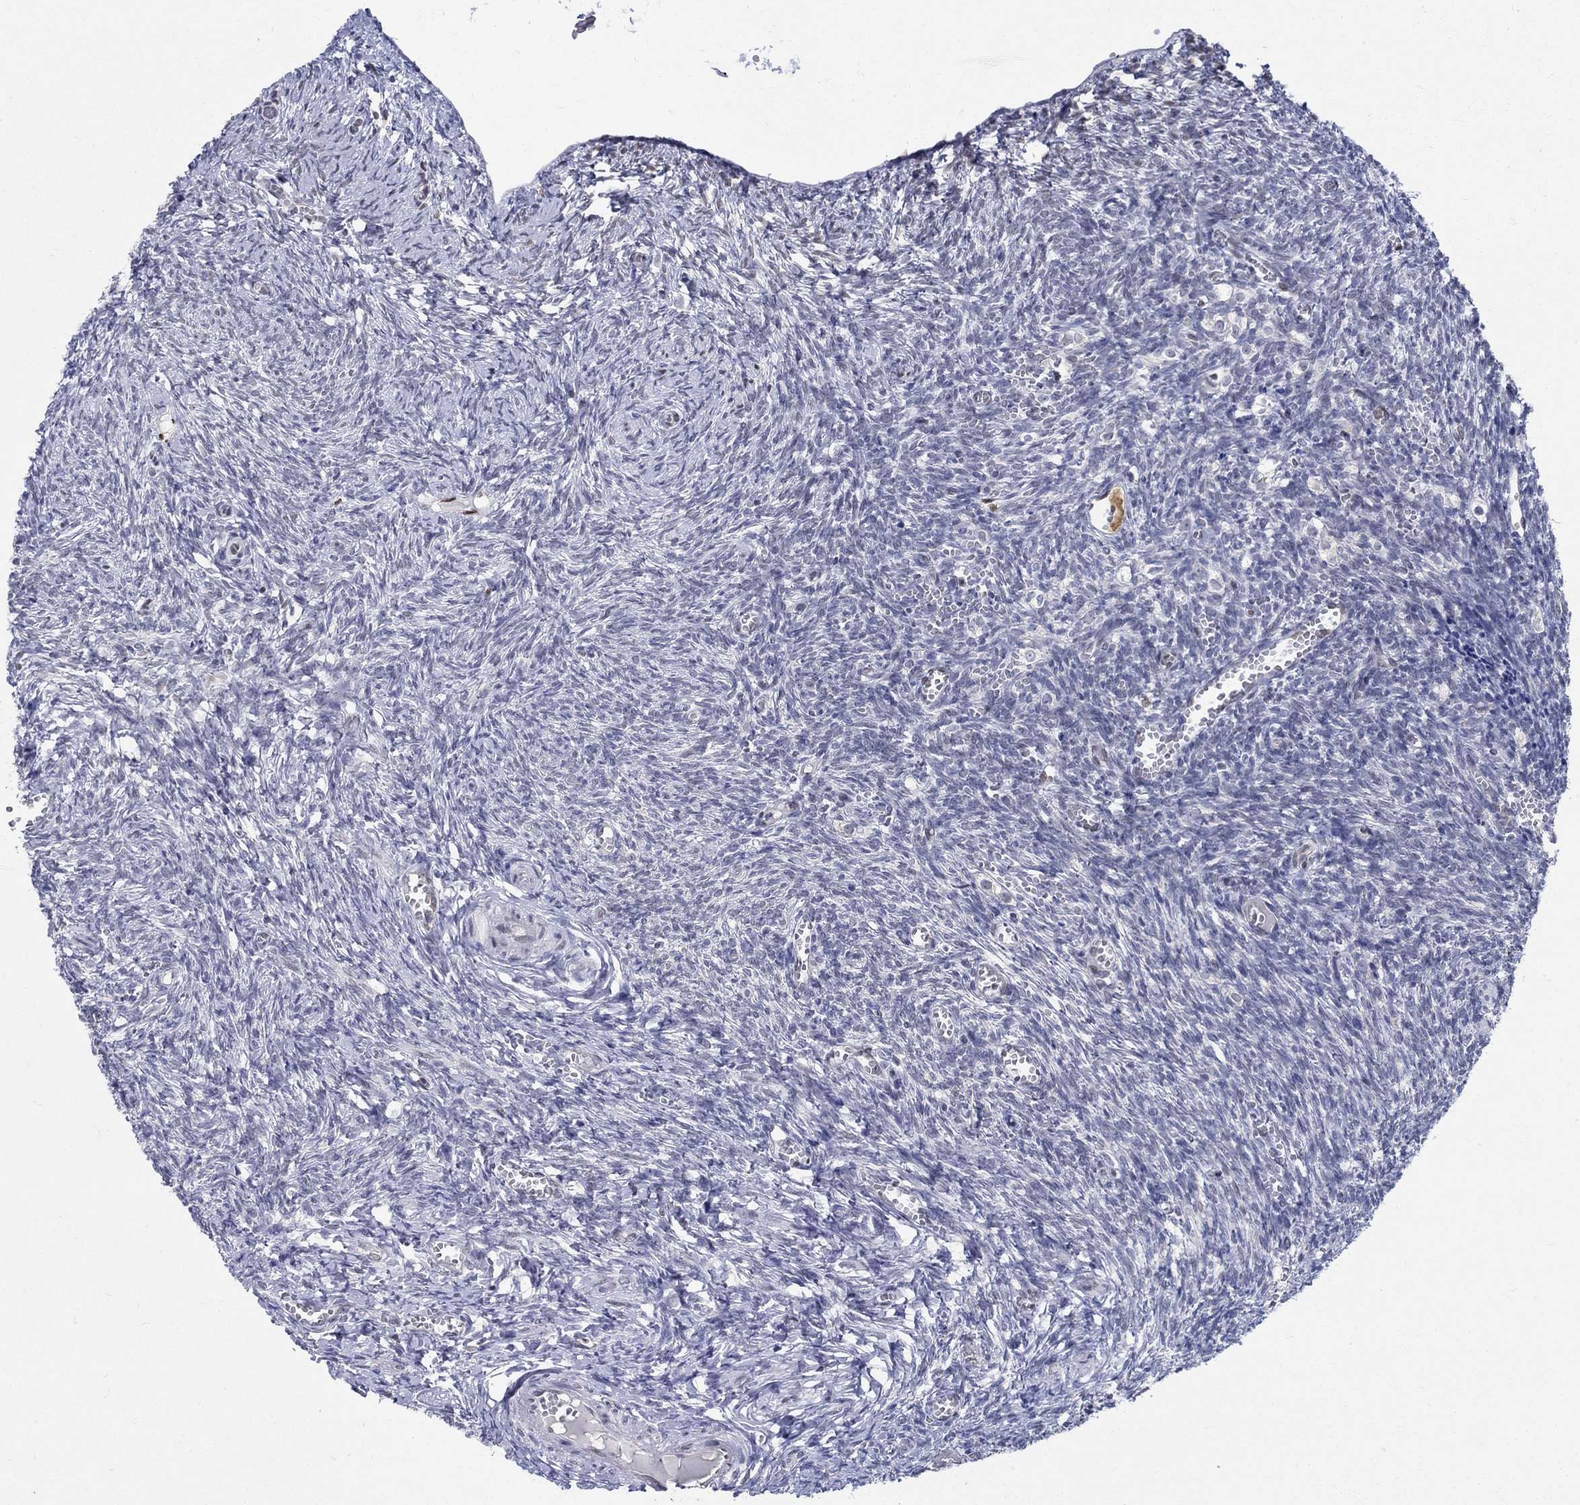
{"staining": {"intensity": "negative", "quantity": "none", "location": "none"}, "tissue": "ovary", "cell_type": "Follicle cells", "image_type": "normal", "snomed": [{"axis": "morphology", "description": "Normal tissue, NOS"}, {"axis": "topography", "description": "Ovary"}], "caption": "IHC of unremarkable ovary demonstrates no expression in follicle cells.", "gene": "CENPE", "patient": {"sex": "female", "age": 43}}